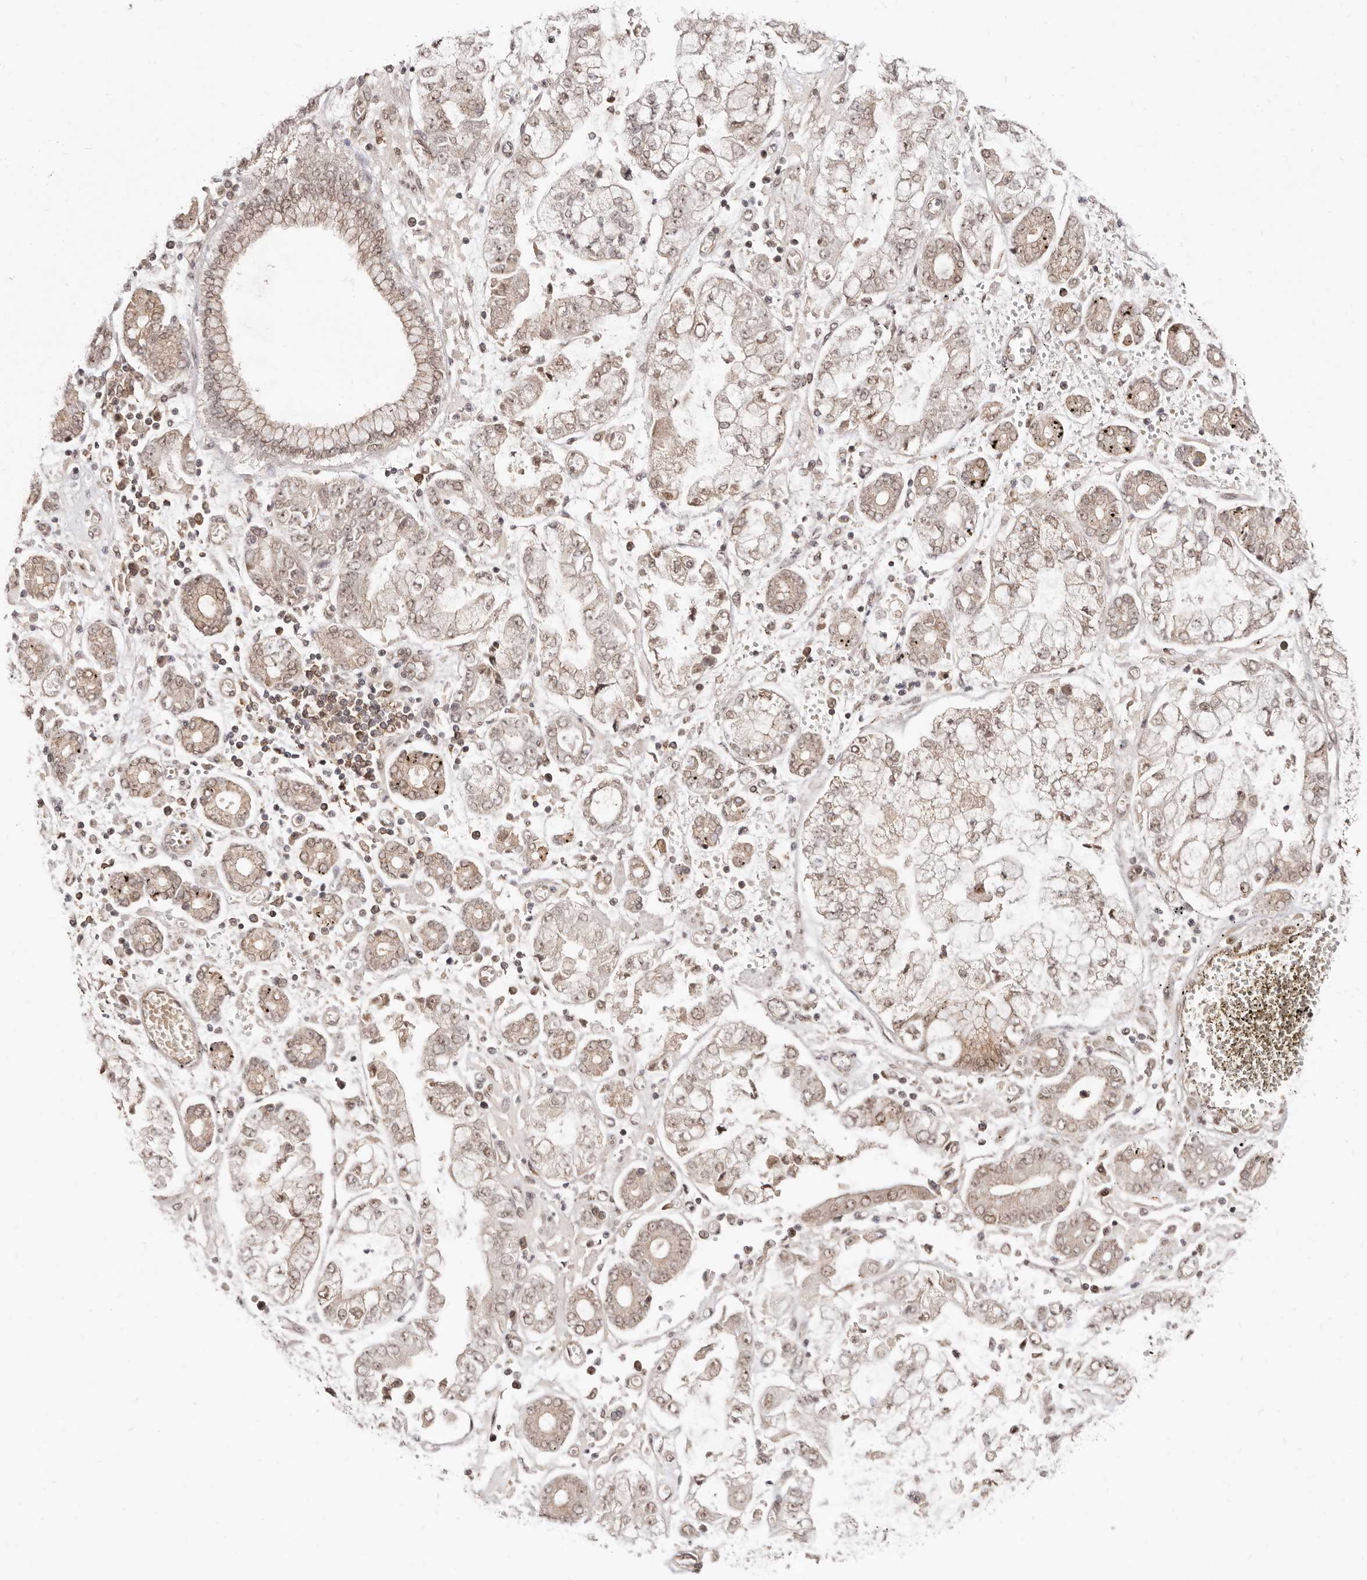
{"staining": {"intensity": "weak", "quantity": ">75%", "location": "nuclear"}, "tissue": "stomach cancer", "cell_type": "Tumor cells", "image_type": "cancer", "snomed": [{"axis": "morphology", "description": "Adenocarcinoma, NOS"}, {"axis": "topography", "description": "Stomach"}], "caption": "Adenocarcinoma (stomach) stained with a brown dye reveals weak nuclear positive positivity in about >75% of tumor cells.", "gene": "MED8", "patient": {"sex": "male", "age": 76}}